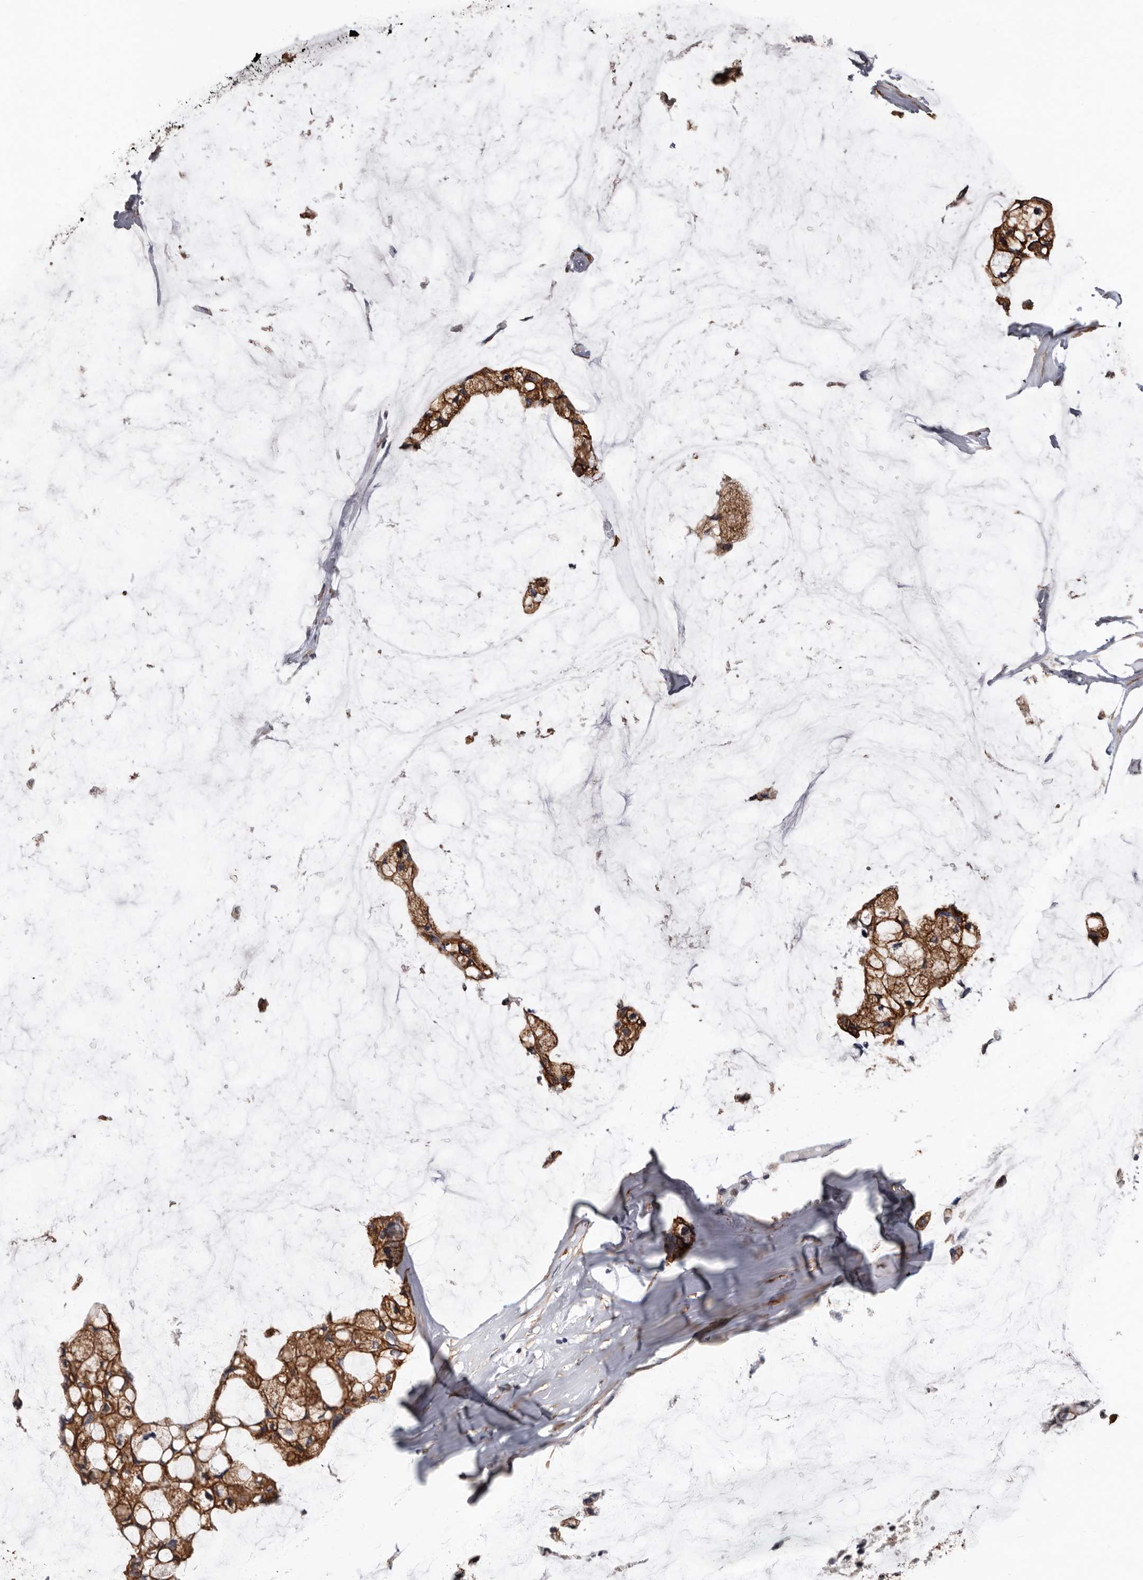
{"staining": {"intensity": "moderate", "quantity": ">75%", "location": "cytoplasmic/membranous"}, "tissue": "ovarian cancer", "cell_type": "Tumor cells", "image_type": "cancer", "snomed": [{"axis": "morphology", "description": "Cystadenocarcinoma, mucinous, NOS"}, {"axis": "topography", "description": "Ovary"}], "caption": "Immunohistochemical staining of ovarian cancer displays medium levels of moderate cytoplasmic/membranous protein positivity in approximately >75% of tumor cells. Ihc stains the protein of interest in brown and the nuclei are stained blue.", "gene": "MRPL18", "patient": {"sex": "female", "age": 39}}